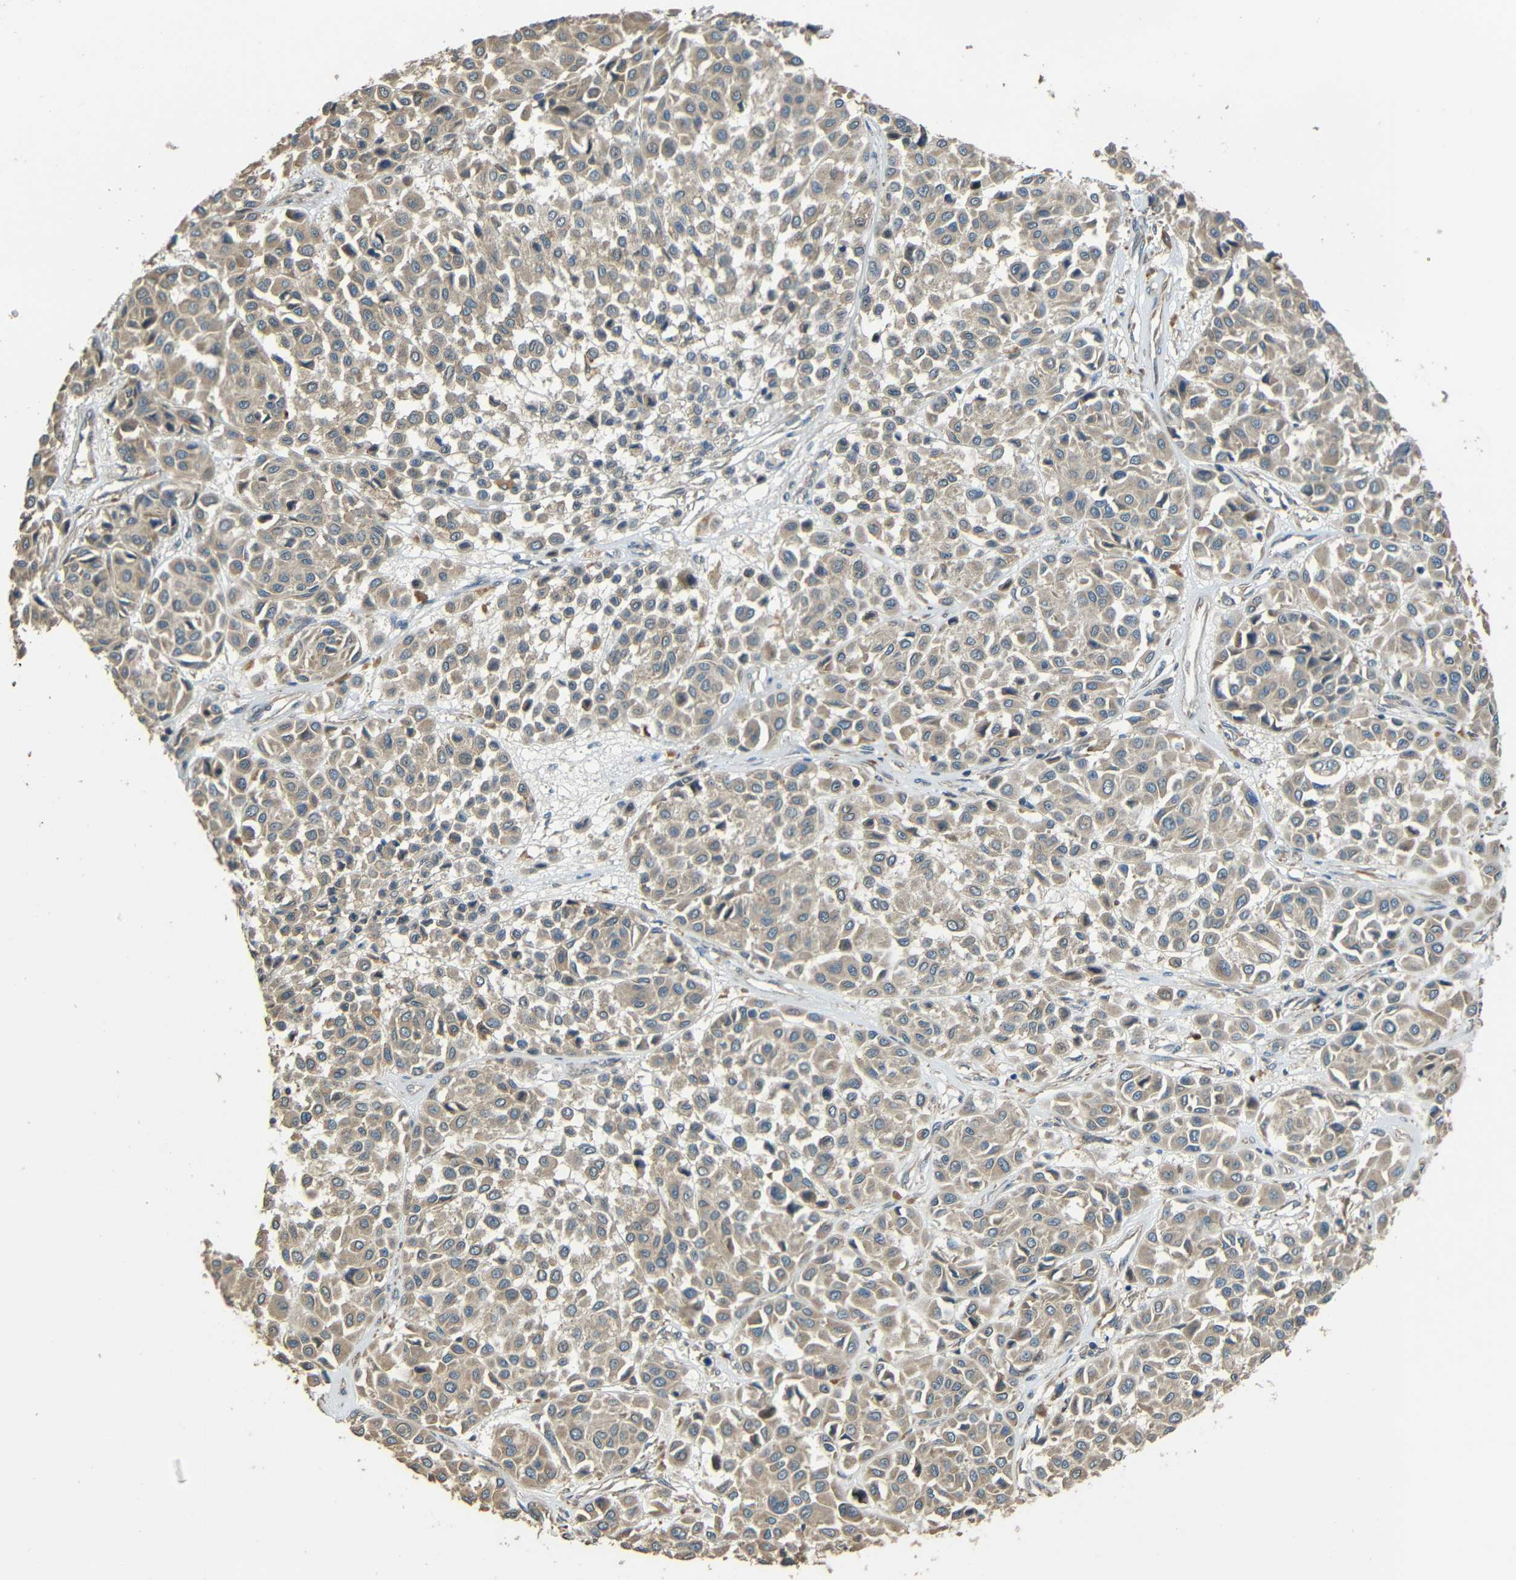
{"staining": {"intensity": "weak", "quantity": ">75%", "location": "cytoplasmic/membranous"}, "tissue": "melanoma", "cell_type": "Tumor cells", "image_type": "cancer", "snomed": [{"axis": "morphology", "description": "Malignant melanoma, Metastatic site"}, {"axis": "topography", "description": "Soft tissue"}], "caption": "A brown stain labels weak cytoplasmic/membranous expression of a protein in human melanoma tumor cells. (IHC, brightfield microscopy, high magnification).", "gene": "ACACA", "patient": {"sex": "male", "age": 41}}